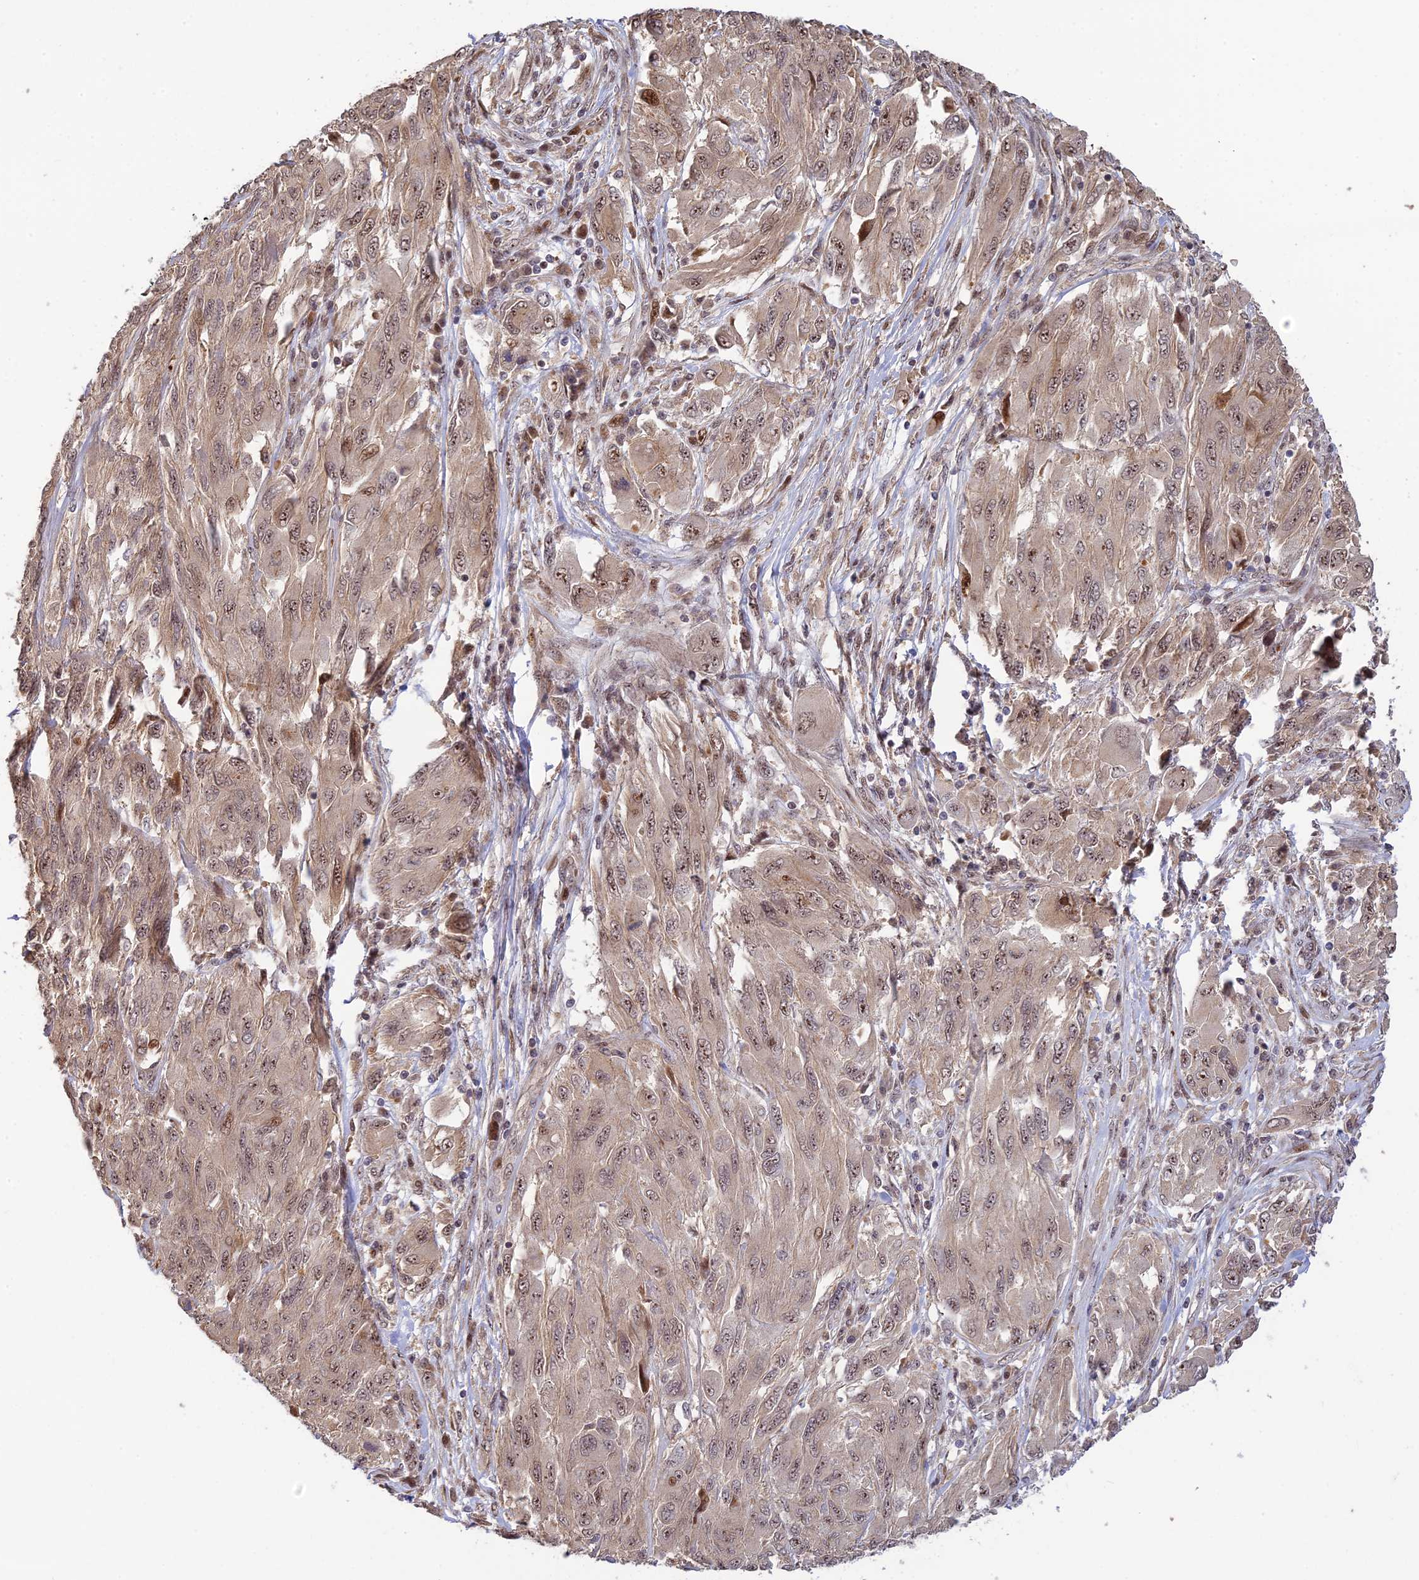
{"staining": {"intensity": "moderate", "quantity": ">75%", "location": "cytoplasmic/membranous,nuclear"}, "tissue": "melanoma", "cell_type": "Tumor cells", "image_type": "cancer", "snomed": [{"axis": "morphology", "description": "Malignant melanoma, NOS"}, {"axis": "topography", "description": "Skin"}], "caption": "Immunohistochemistry (DAB) staining of malignant melanoma demonstrates moderate cytoplasmic/membranous and nuclear protein staining in about >75% of tumor cells. (Brightfield microscopy of DAB IHC at high magnification).", "gene": "UFSP2", "patient": {"sex": "female", "age": 91}}